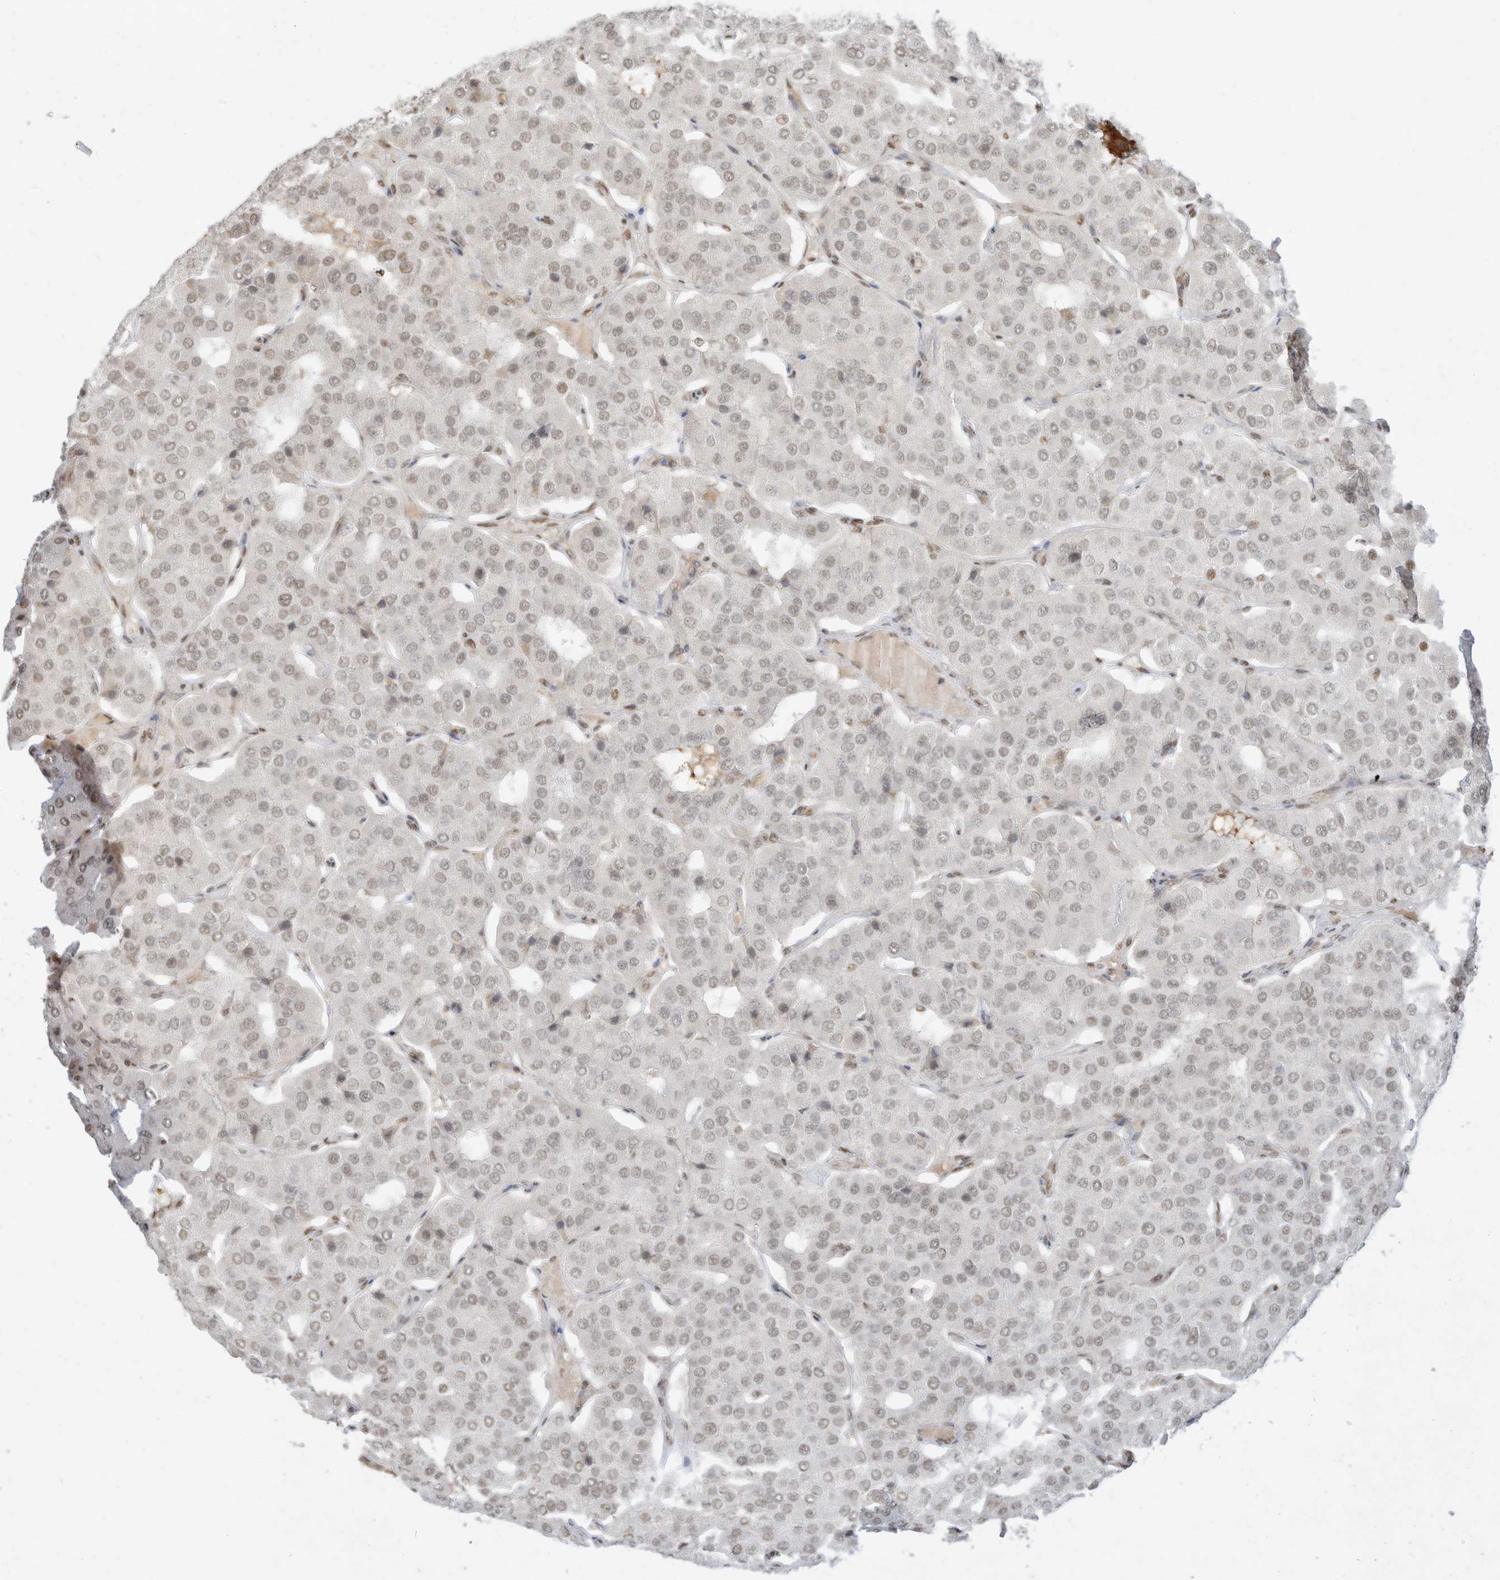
{"staining": {"intensity": "weak", "quantity": "25%-75%", "location": "nuclear"}, "tissue": "parathyroid gland", "cell_type": "Glandular cells", "image_type": "normal", "snomed": [{"axis": "morphology", "description": "Normal tissue, NOS"}, {"axis": "morphology", "description": "Adenoma, NOS"}, {"axis": "topography", "description": "Parathyroid gland"}], "caption": "Normal parathyroid gland shows weak nuclear staining in approximately 25%-75% of glandular cells, visualized by immunohistochemistry. The protein is stained brown, and the nuclei are stained in blue (DAB IHC with brightfield microscopy, high magnification).", "gene": "NHSL1", "patient": {"sex": "female", "age": 86}}